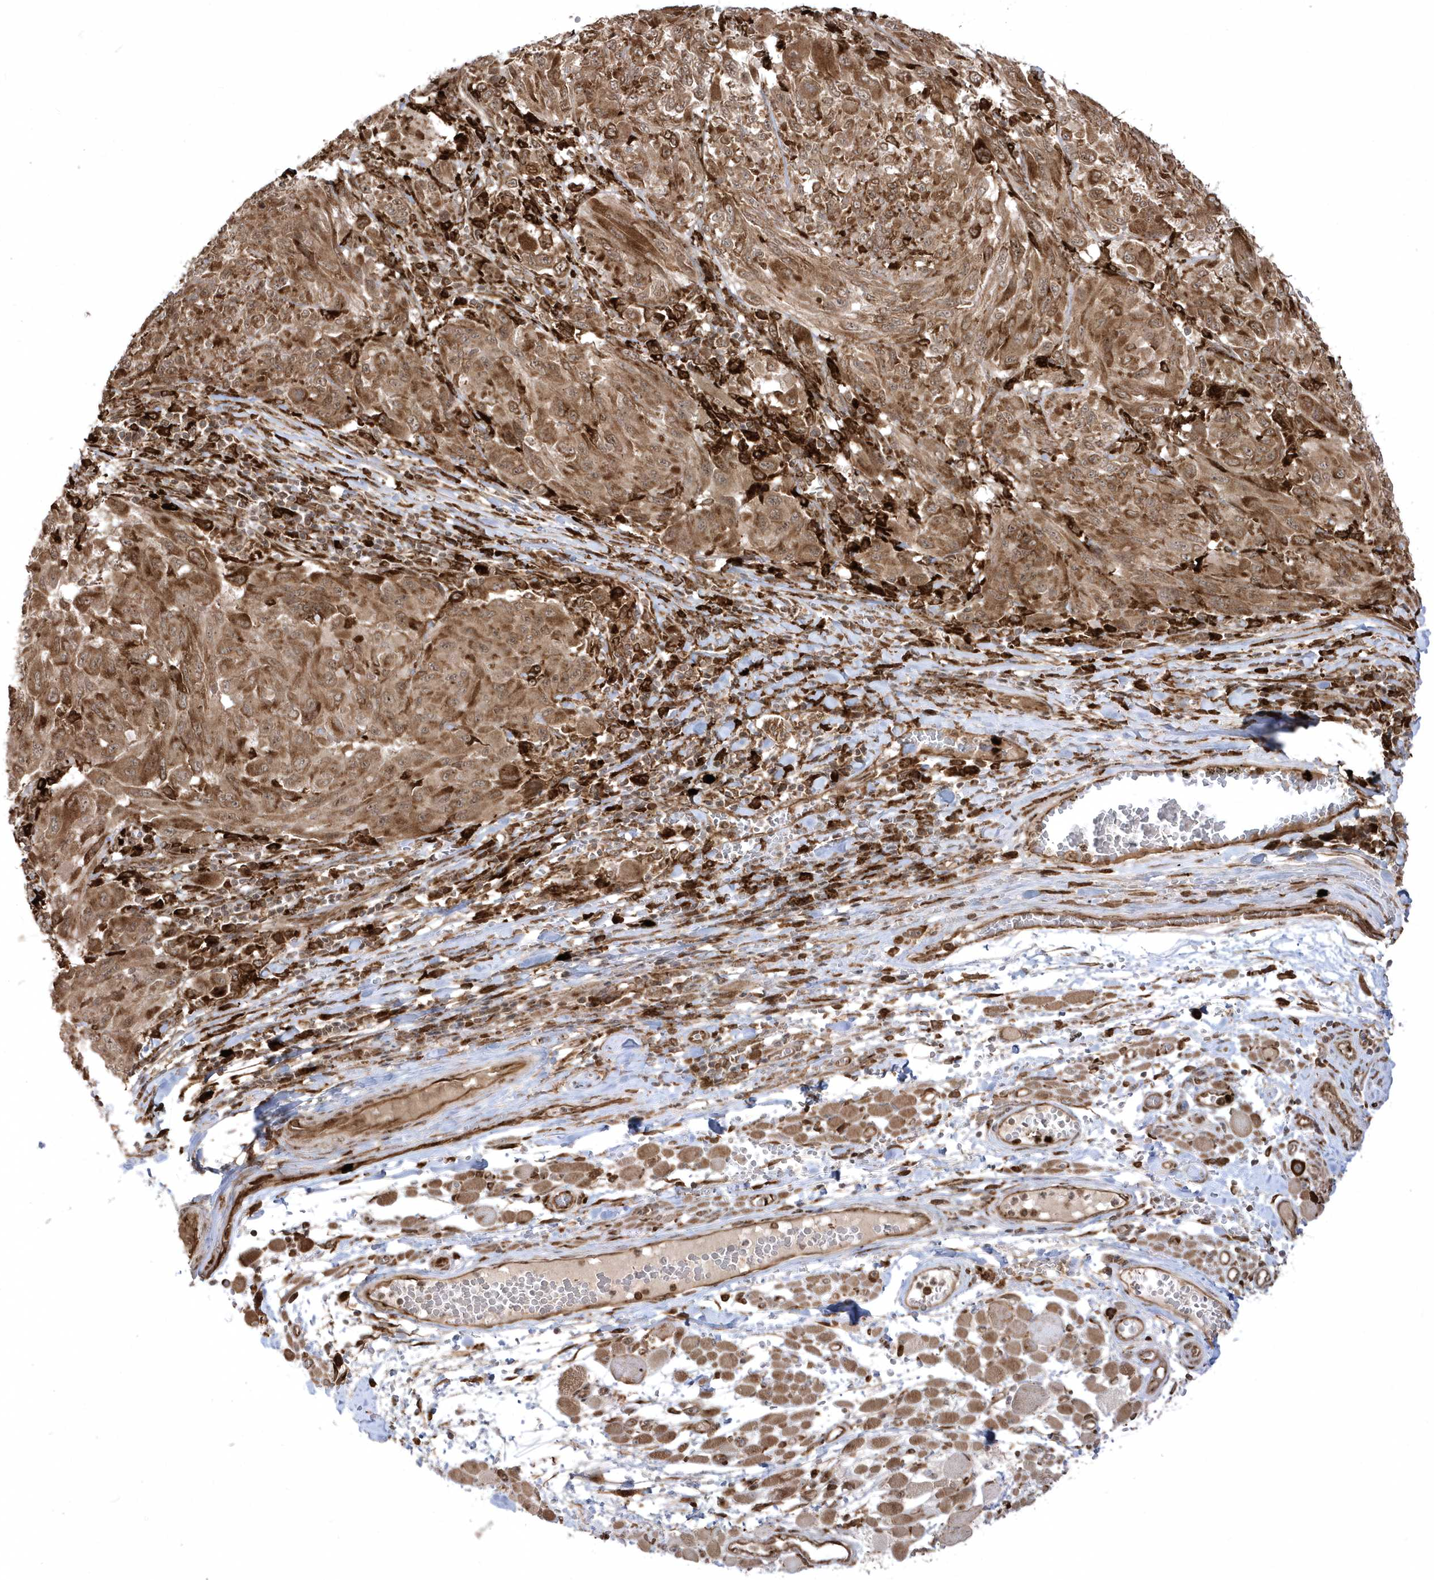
{"staining": {"intensity": "moderate", "quantity": ">75%", "location": "cytoplasmic/membranous,nuclear"}, "tissue": "melanoma", "cell_type": "Tumor cells", "image_type": "cancer", "snomed": [{"axis": "morphology", "description": "Malignant melanoma, NOS"}, {"axis": "topography", "description": "Skin"}], "caption": "Human malignant melanoma stained with a brown dye shows moderate cytoplasmic/membranous and nuclear positive staining in approximately >75% of tumor cells.", "gene": "EPC2", "patient": {"sex": "female", "age": 91}}